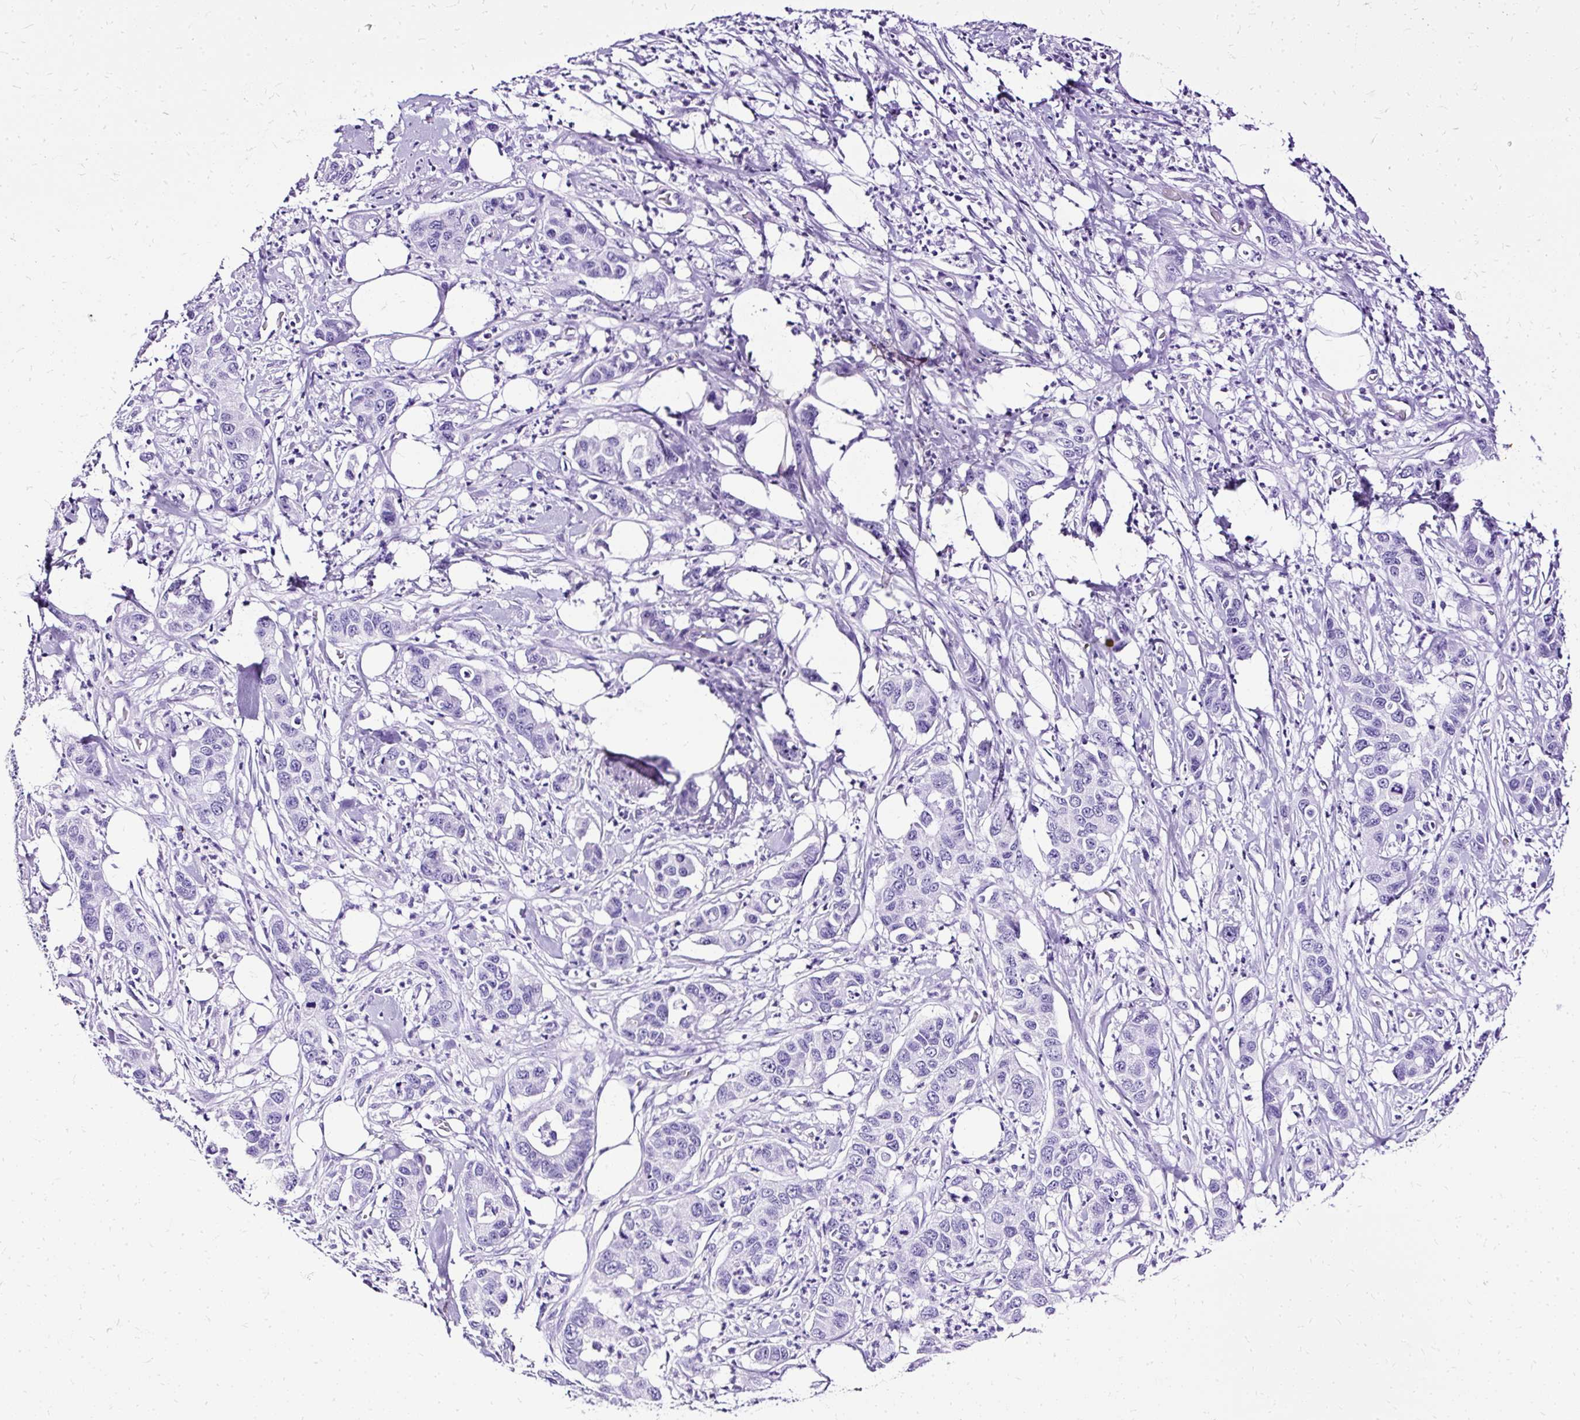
{"staining": {"intensity": "negative", "quantity": "none", "location": "none"}, "tissue": "pancreatic cancer", "cell_type": "Tumor cells", "image_type": "cancer", "snomed": [{"axis": "morphology", "description": "Adenocarcinoma, NOS"}, {"axis": "topography", "description": "Pancreas"}], "caption": "Tumor cells are negative for brown protein staining in adenocarcinoma (pancreatic). Brightfield microscopy of immunohistochemistry stained with DAB (brown) and hematoxylin (blue), captured at high magnification.", "gene": "SLC8A2", "patient": {"sex": "male", "age": 73}}